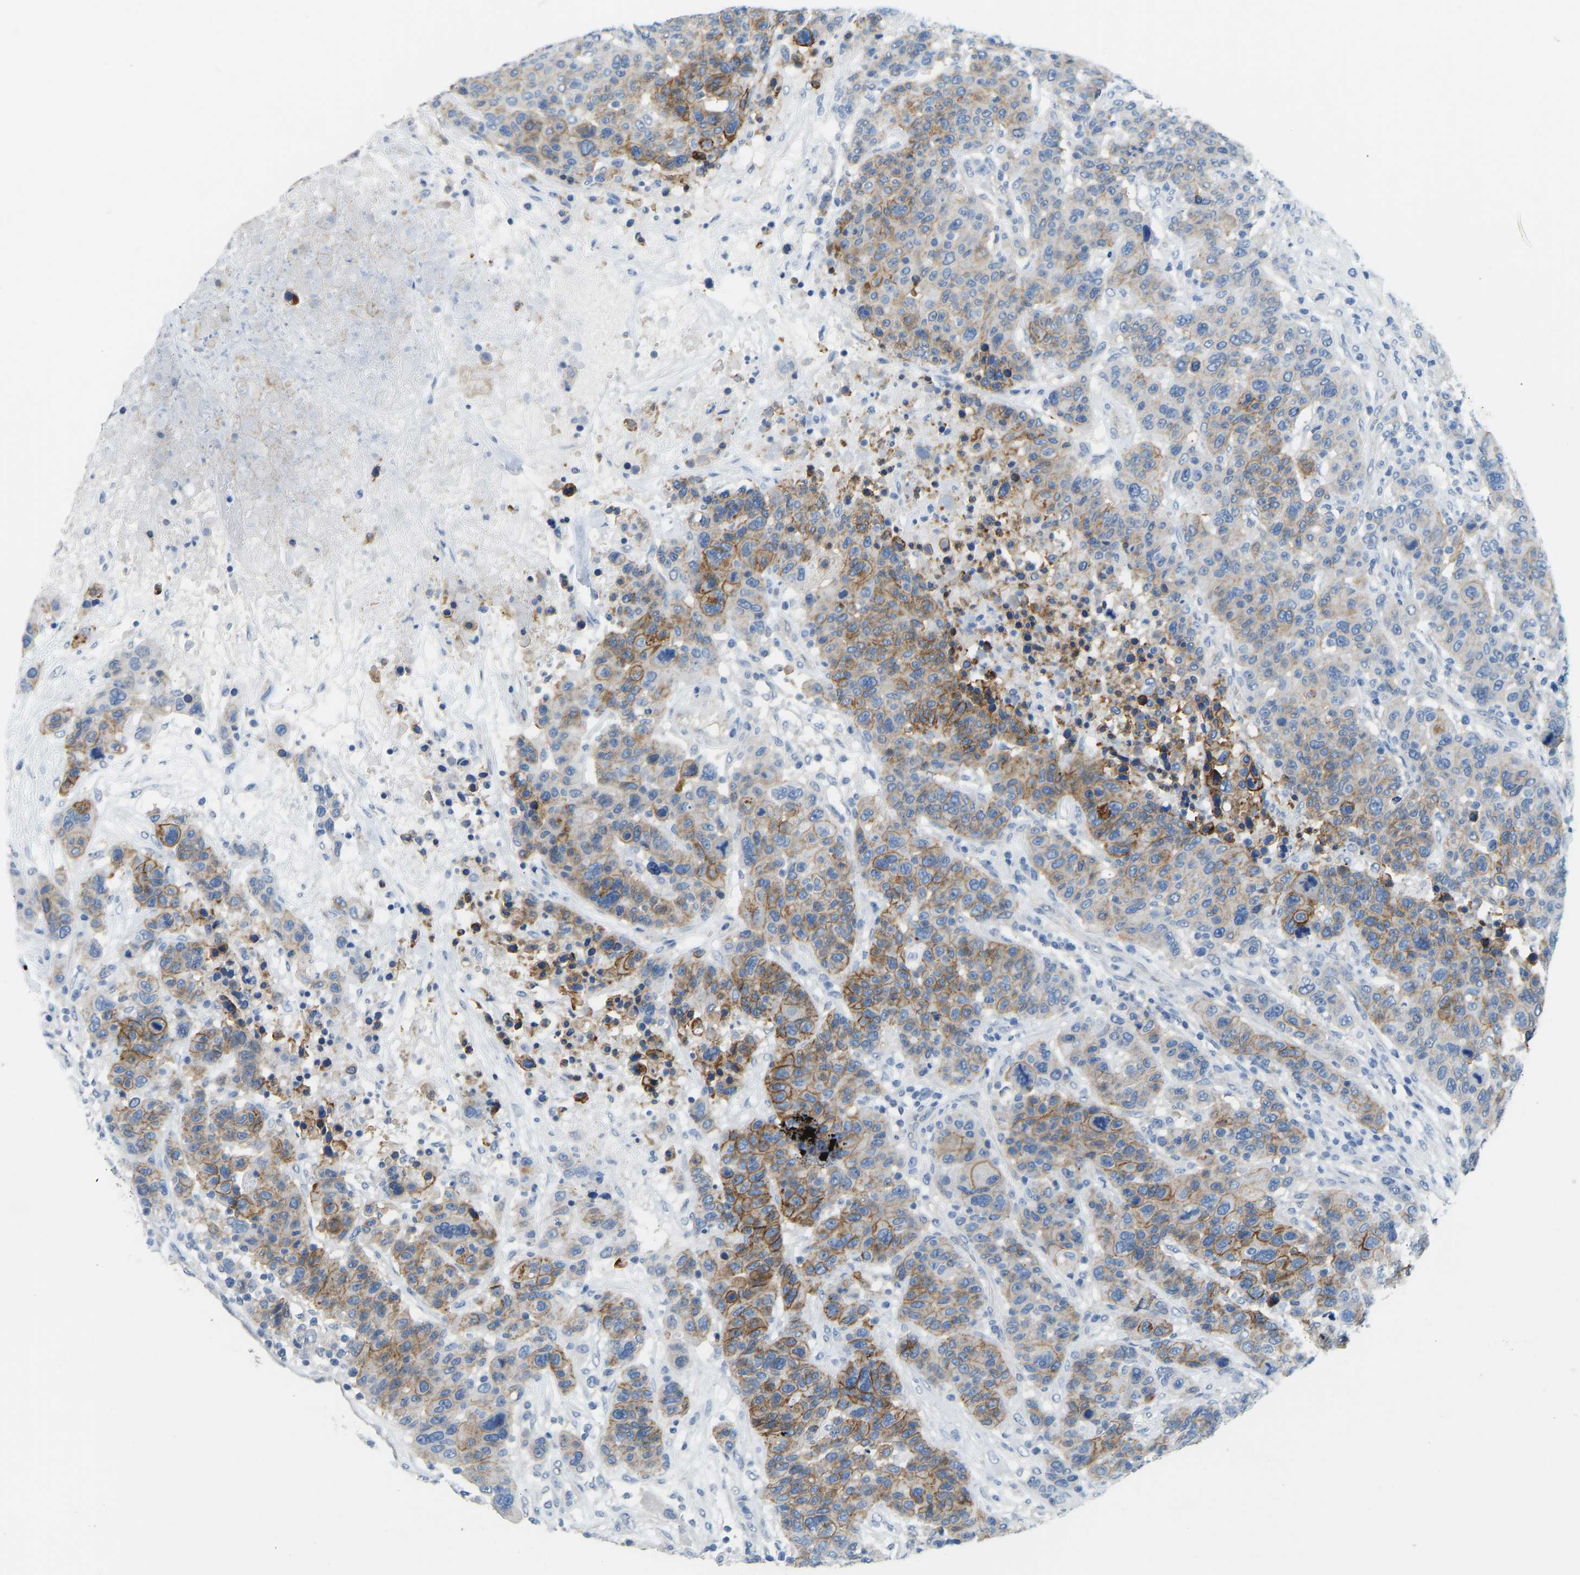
{"staining": {"intensity": "moderate", "quantity": ">75%", "location": "cytoplasmic/membranous"}, "tissue": "breast cancer", "cell_type": "Tumor cells", "image_type": "cancer", "snomed": [{"axis": "morphology", "description": "Duct carcinoma"}, {"axis": "topography", "description": "Breast"}], "caption": "Immunohistochemistry (IHC) of human breast intraductal carcinoma shows medium levels of moderate cytoplasmic/membranous staining in about >75% of tumor cells.", "gene": "ATP1A1", "patient": {"sex": "female", "age": 37}}